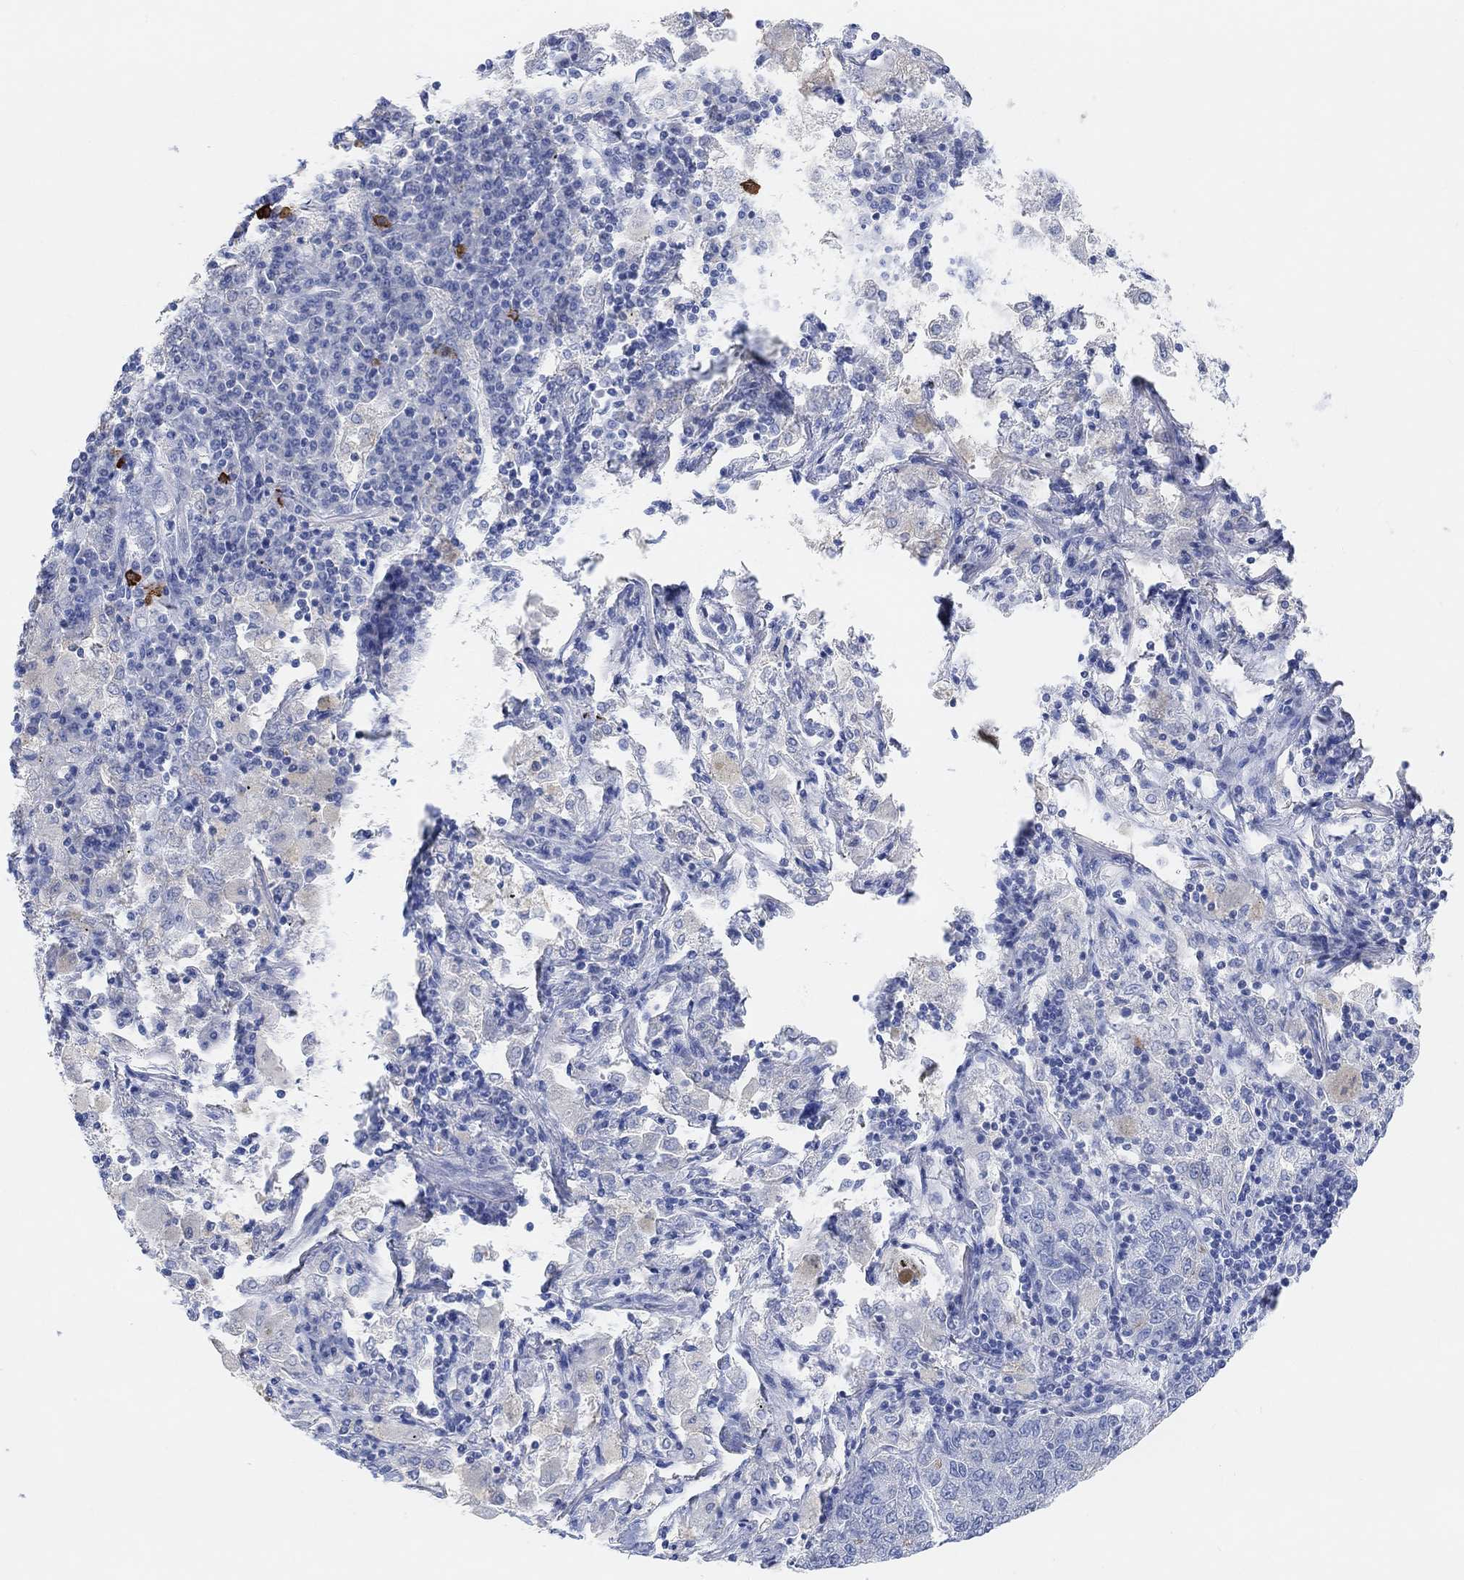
{"staining": {"intensity": "negative", "quantity": "none", "location": "none"}, "tissue": "lung cancer", "cell_type": "Tumor cells", "image_type": "cancer", "snomed": [{"axis": "morphology", "description": "Adenocarcinoma, NOS"}, {"axis": "topography", "description": "Lung"}], "caption": "The immunohistochemistry image has no significant staining in tumor cells of lung cancer tissue.", "gene": "MUC1", "patient": {"sex": "male", "age": 49}}